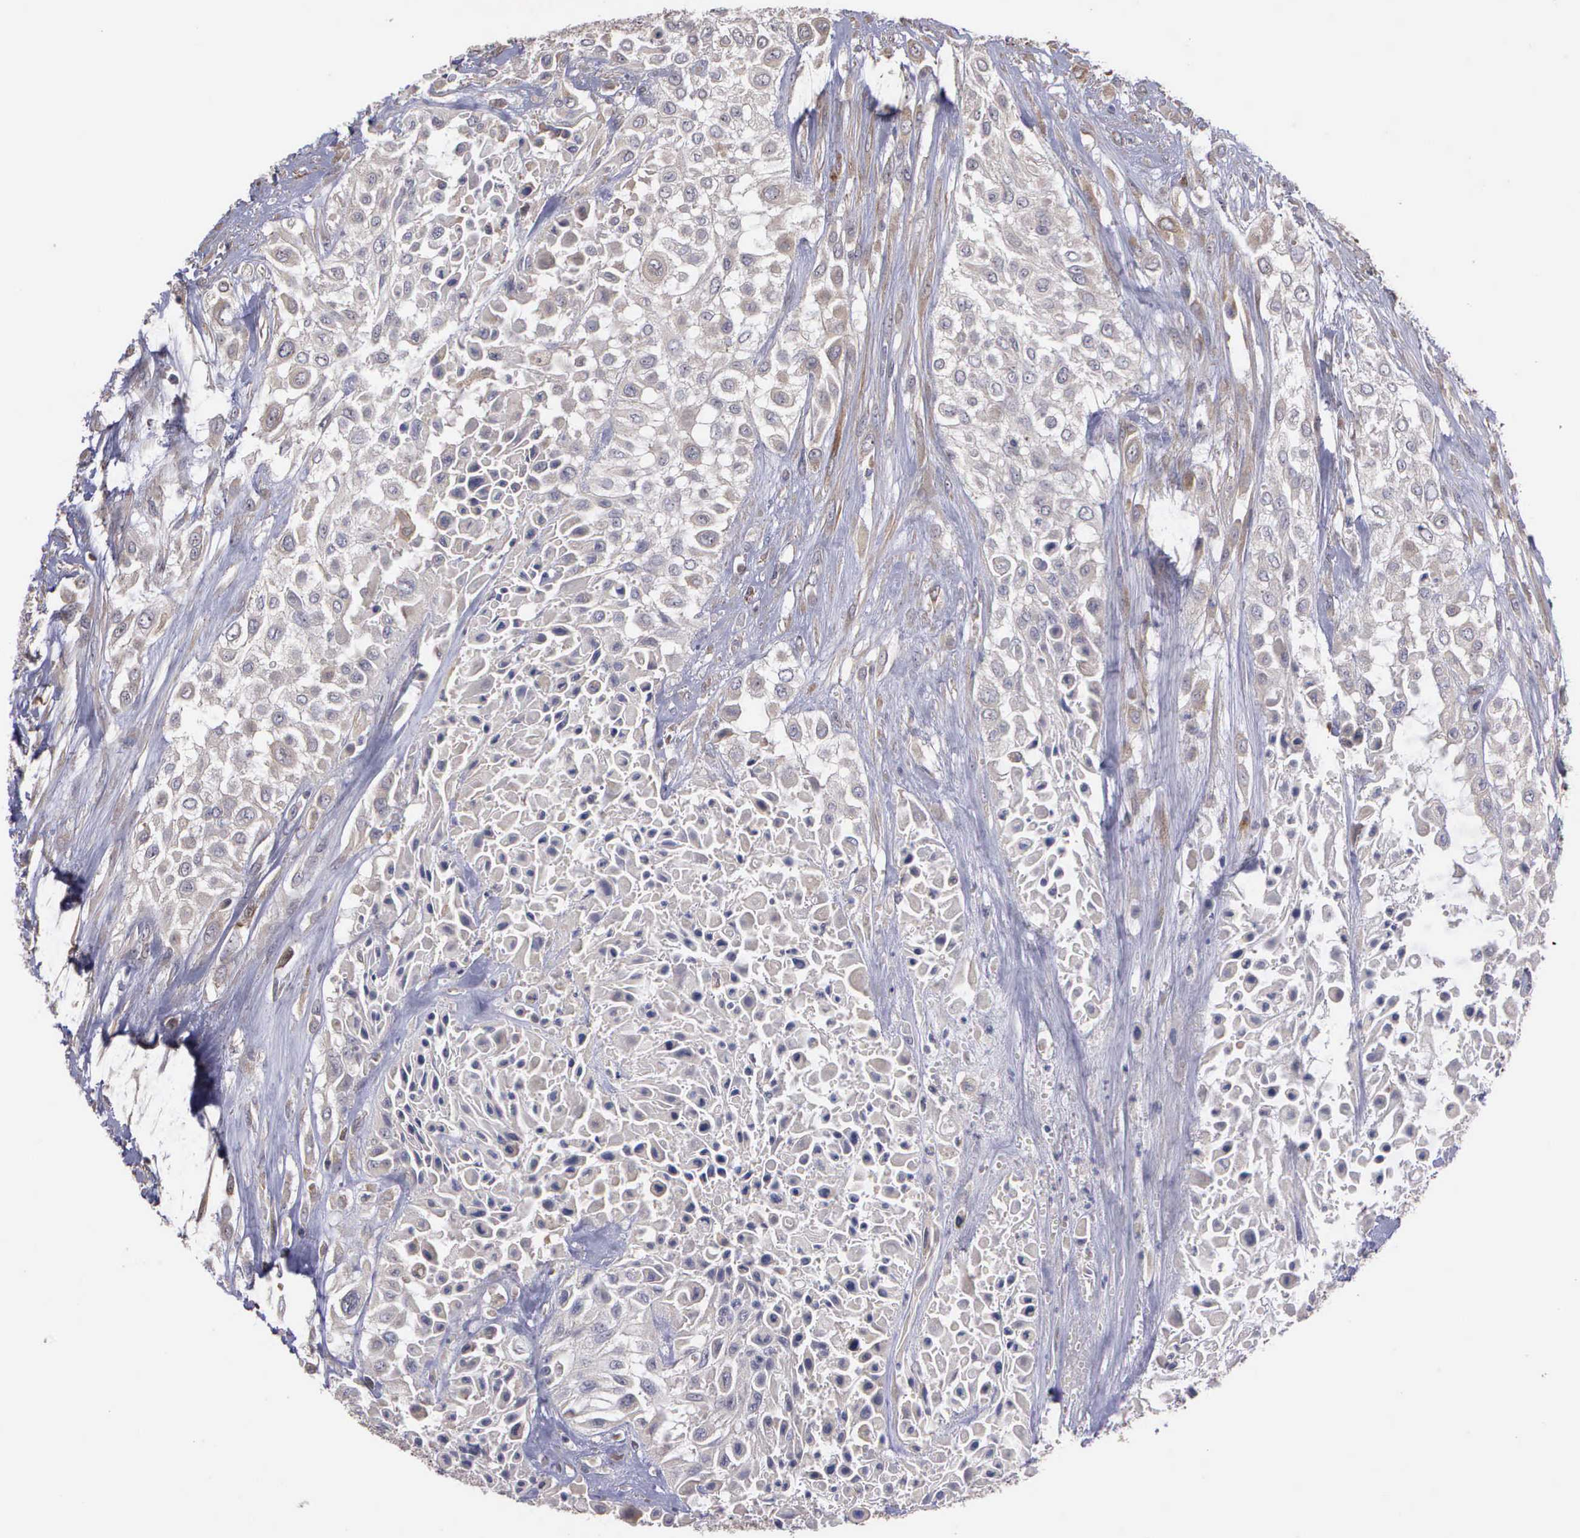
{"staining": {"intensity": "negative", "quantity": "none", "location": "none"}, "tissue": "urothelial cancer", "cell_type": "Tumor cells", "image_type": "cancer", "snomed": [{"axis": "morphology", "description": "Urothelial carcinoma, High grade"}, {"axis": "topography", "description": "Urinary bladder"}], "caption": "A high-resolution micrograph shows IHC staining of urothelial cancer, which reveals no significant positivity in tumor cells.", "gene": "RTL10", "patient": {"sex": "male", "age": 57}}